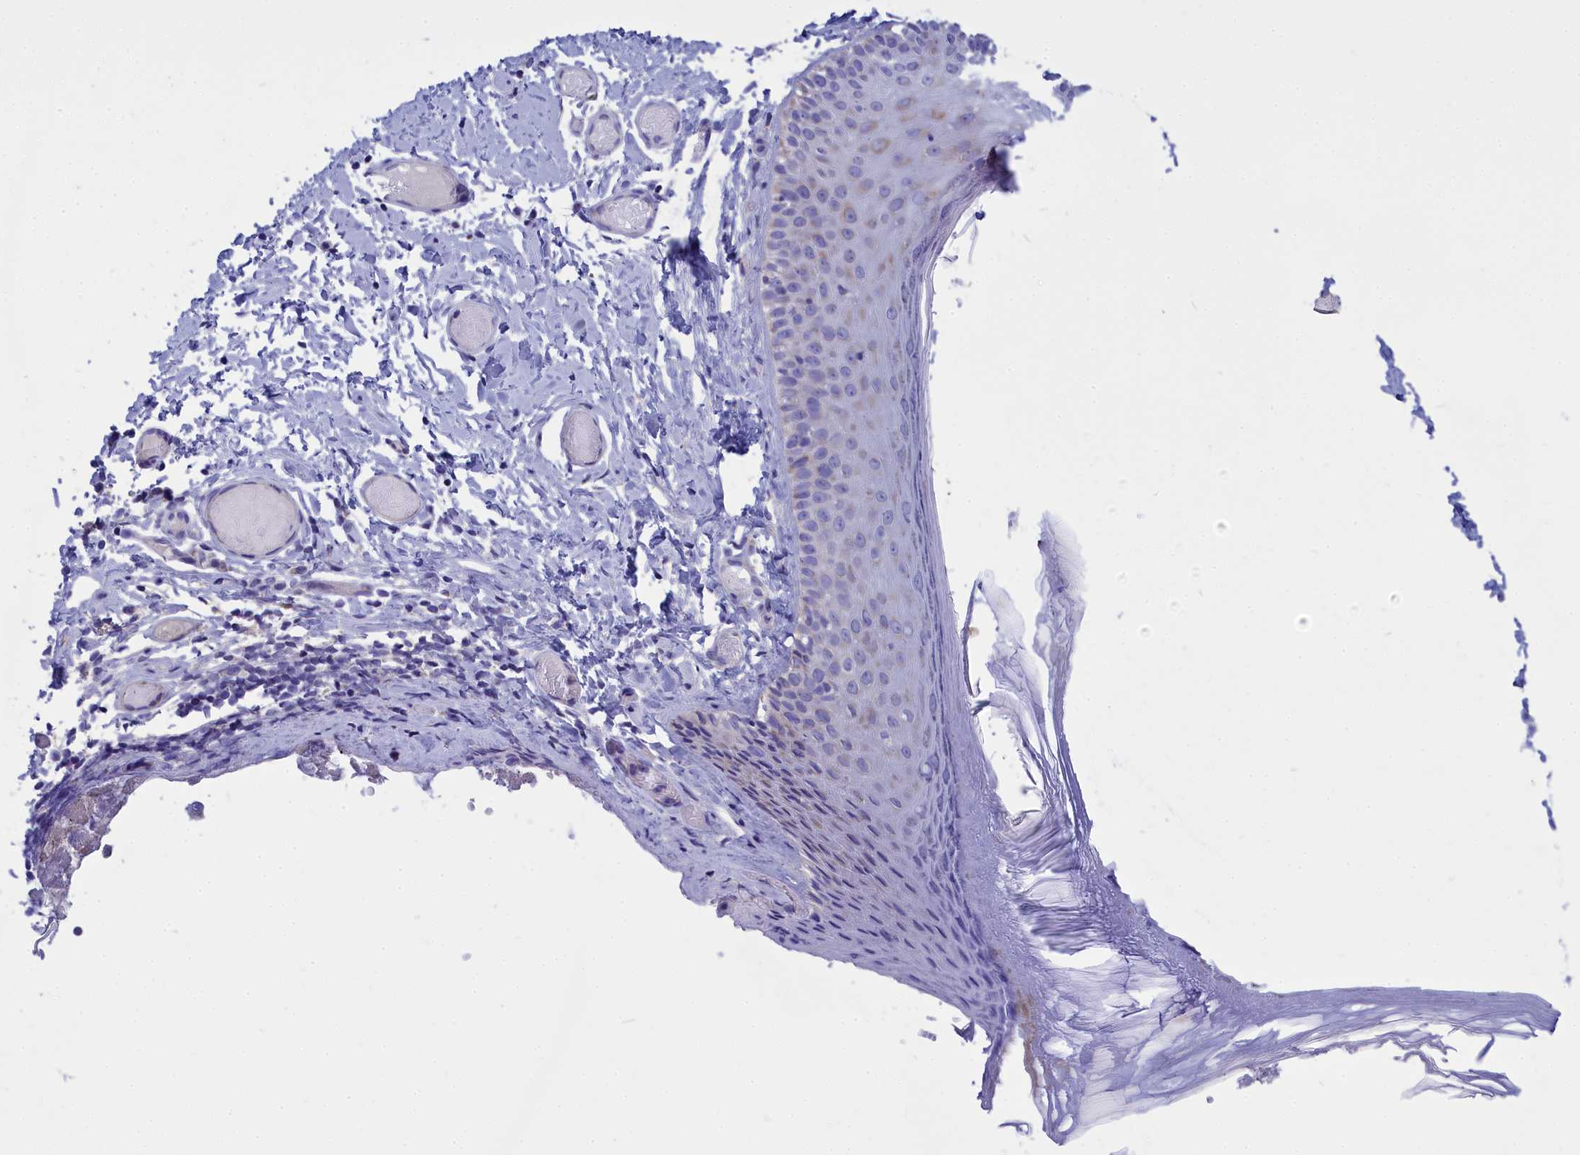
{"staining": {"intensity": "moderate", "quantity": "<25%", "location": "cytoplasmic/membranous"}, "tissue": "skin", "cell_type": "Epidermal cells", "image_type": "normal", "snomed": [{"axis": "morphology", "description": "Normal tissue, NOS"}, {"axis": "topography", "description": "Adipose tissue"}, {"axis": "topography", "description": "Vascular tissue"}, {"axis": "topography", "description": "Vulva"}, {"axis": "topography", "description": "Peripheral nerve tissue"}], "caption": "High-power microscopy captured an immunohistochemistry (IHC) image of normal skin, revealing moderate cytoplasmic/membranous positivity in about <25% of epidermal cells.", "gene": "CCRL2", "patient": {"sex": "female", "age": 86}}